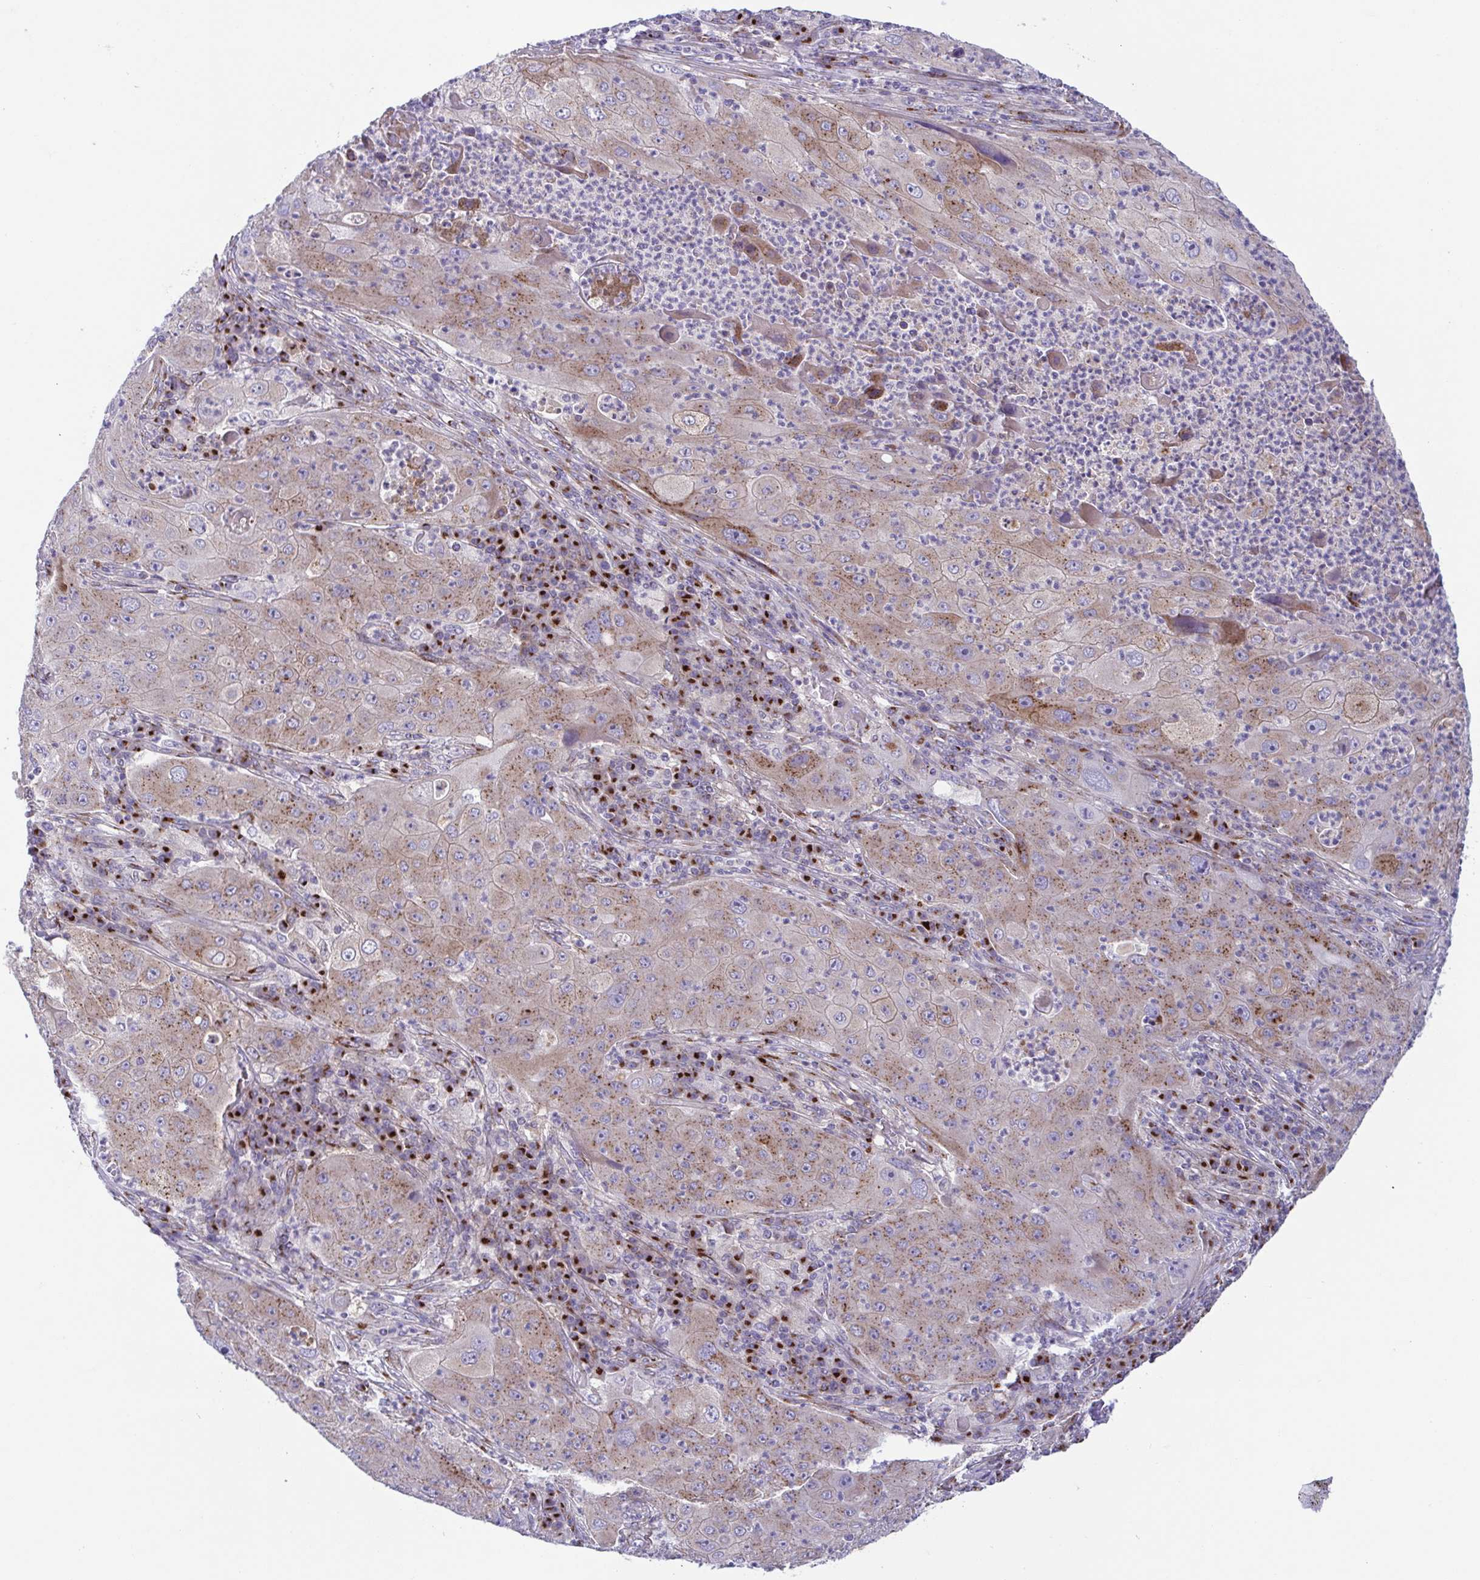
{"staining": {"intensity": "weak", "quantity": "25%-75%", "location": "cytoplasmic/membranous"}, "tissue": "lung cancer", "cell_type": "Tumor cells", "image_type": "cancer", "snomed": [{"axis": "morphology", "description": "Squamous cell carcinoma, NOS"}, {"axis": "topography", "description": "Lung"}], "caption": "Protein analysis of lung cancer (squamous cell carcinoma) tissue exhibits weak cytoplasmic/membranous positivity in about 25%-75% of tumor cells.", "gene": "COL17A1", "patient": {"sex": "female", "age": 59}}